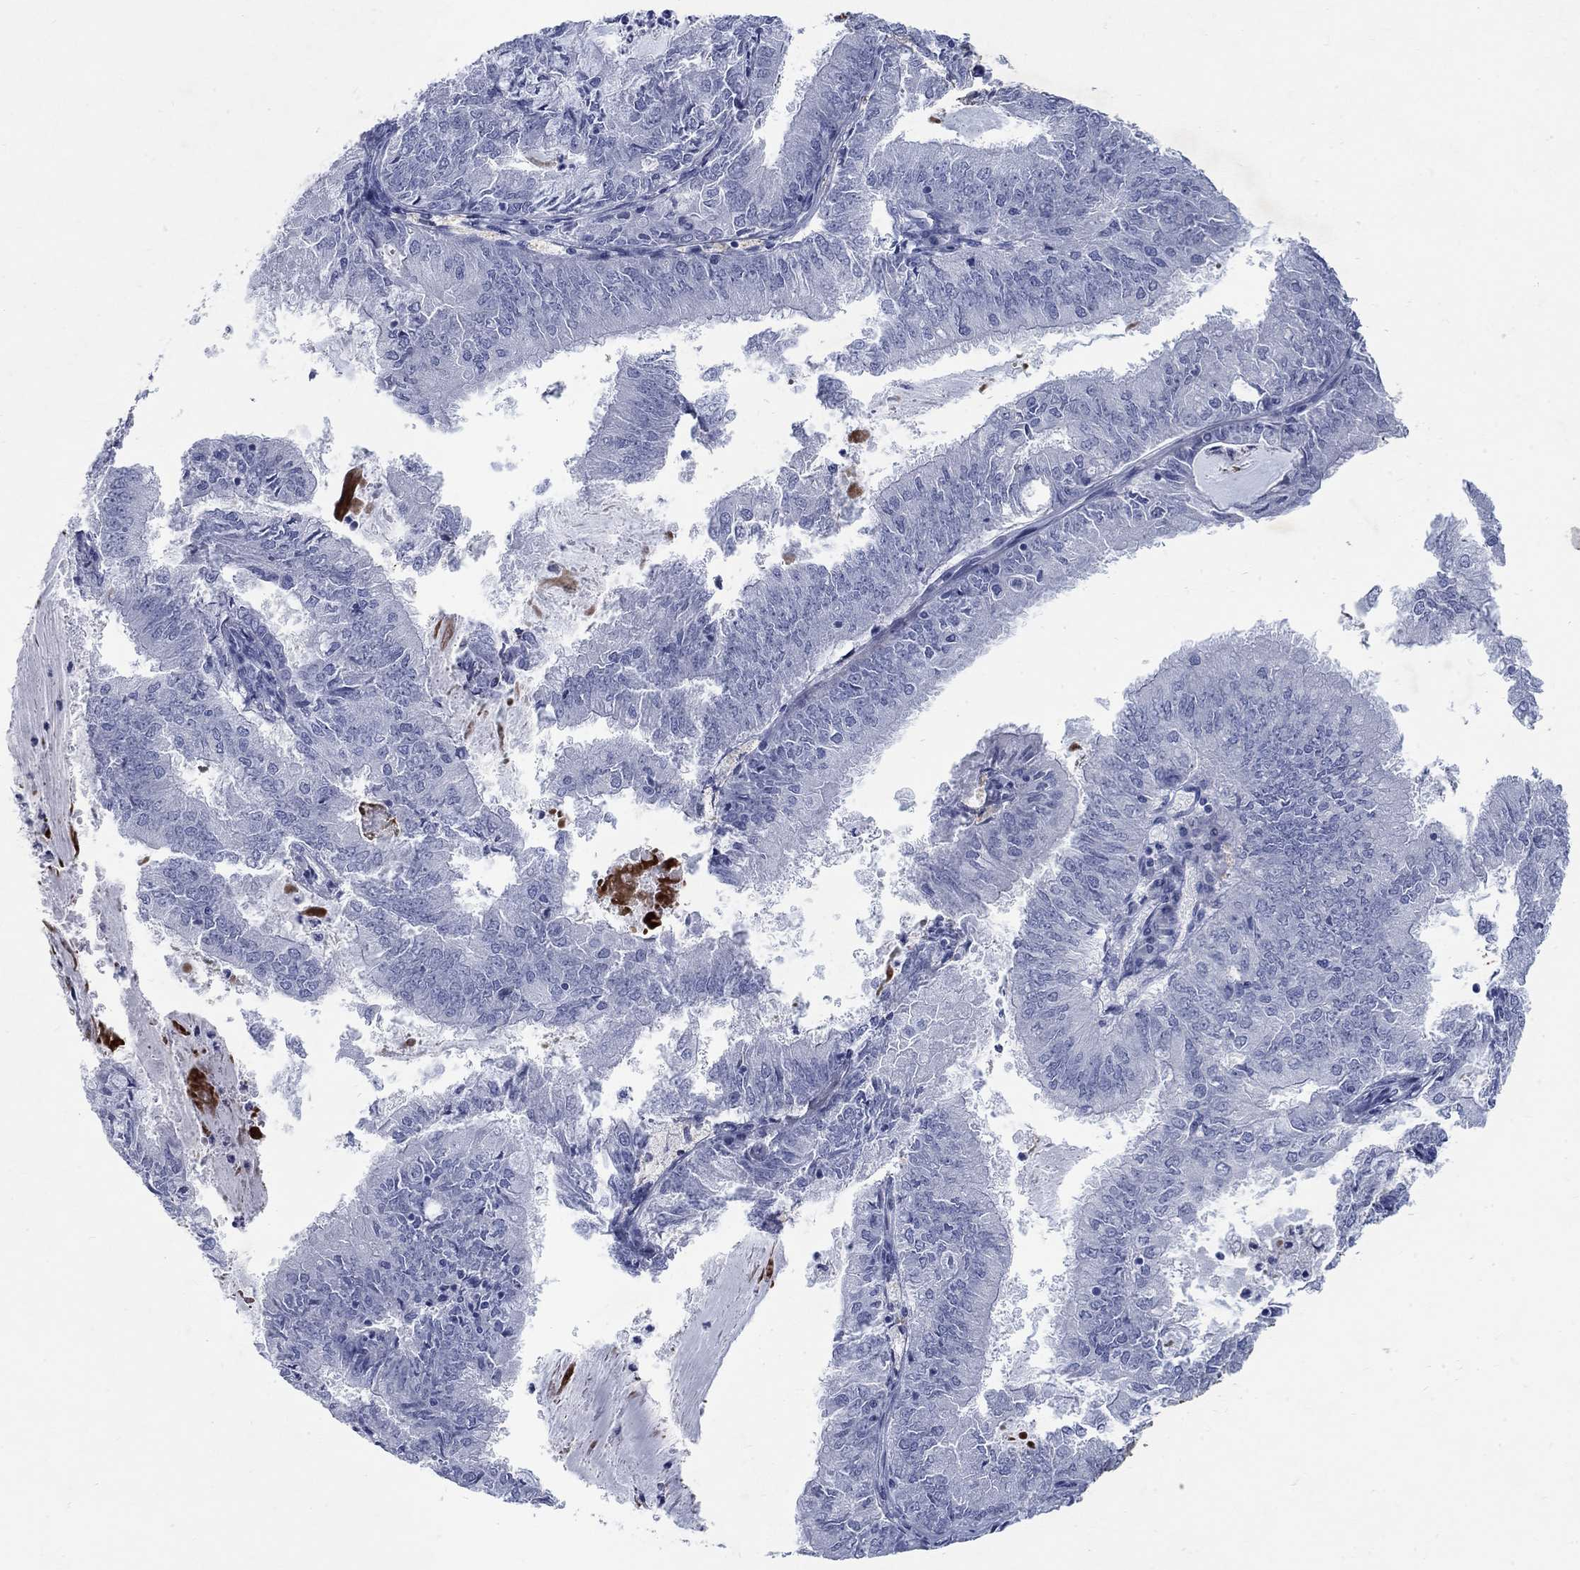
{"staining": {"intensity": "negative", "quantity": "none", "location": "none"}, "tissue": "endometrial cancer", "cell_type": "Tumor cells", "image_type": "cancer", "snomed": [{"axis": "morphology", "description": "Adenocarcinoma, NOS"}, {"axis": "topography", "description": "Endometrium"}], "caption": "Tumor cells are negative for protein expression in human endometrial adenocarcinoma.", "gene": "RFTN2", "patient": {"sex": "female", "age": 57}}